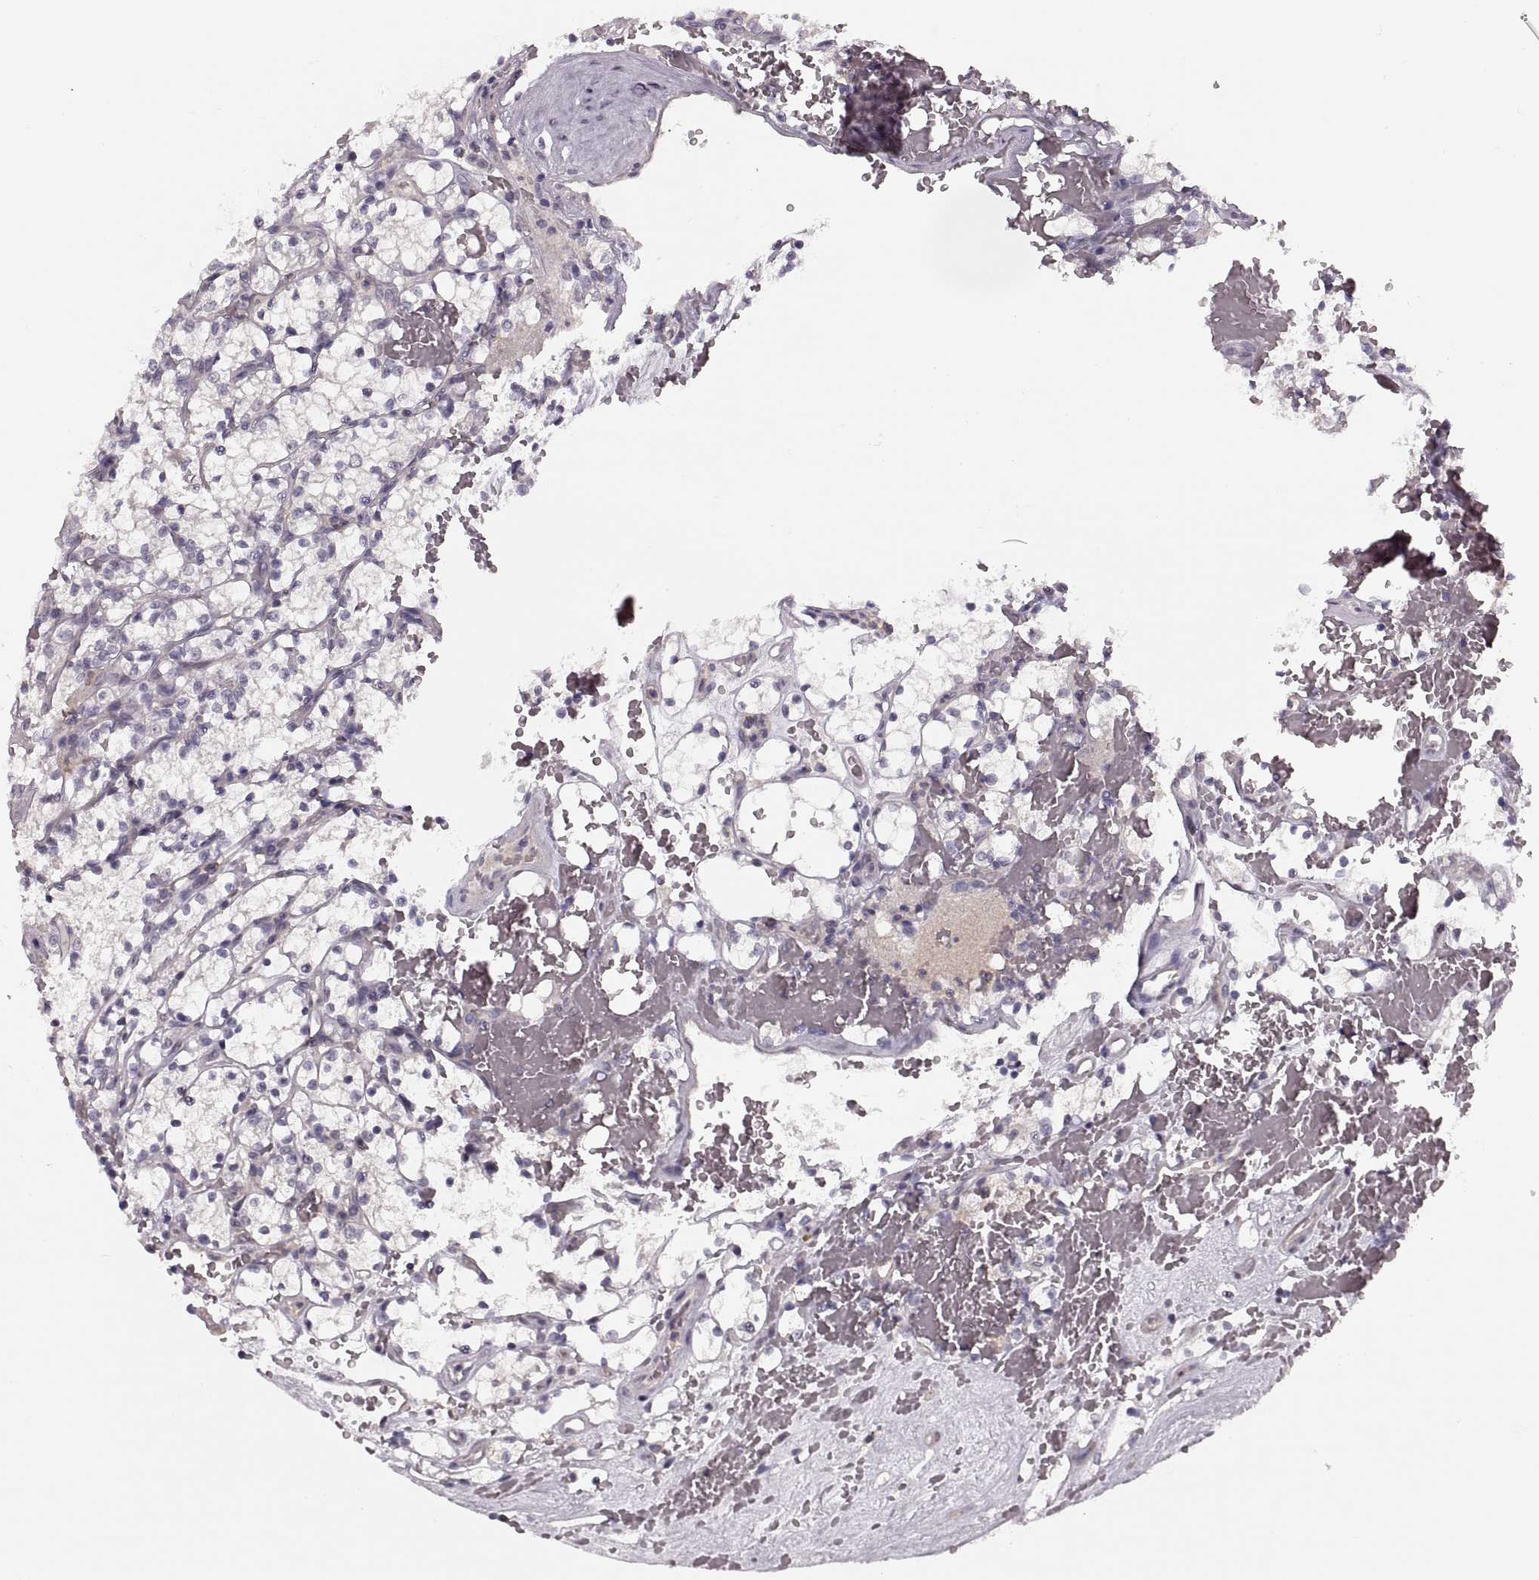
{"staining": {"intensity": "negative", "quantity": "none", "location": "none"}, "tissue": "renal cancer", "cell_type": "Tumor cells", "image_type": "cancer", "snomed": [{"axis": "morphology", "description": "Adenocarcinoma, NOS"}, {"axis": "topography", "description": "Kidney"}], "caption": "Renal cancer was stained to show a protein in brown. There is no significant positivity in tumor cells.", "gene": "LUZP2", "patient": {"sex": "female", "age": 69}}